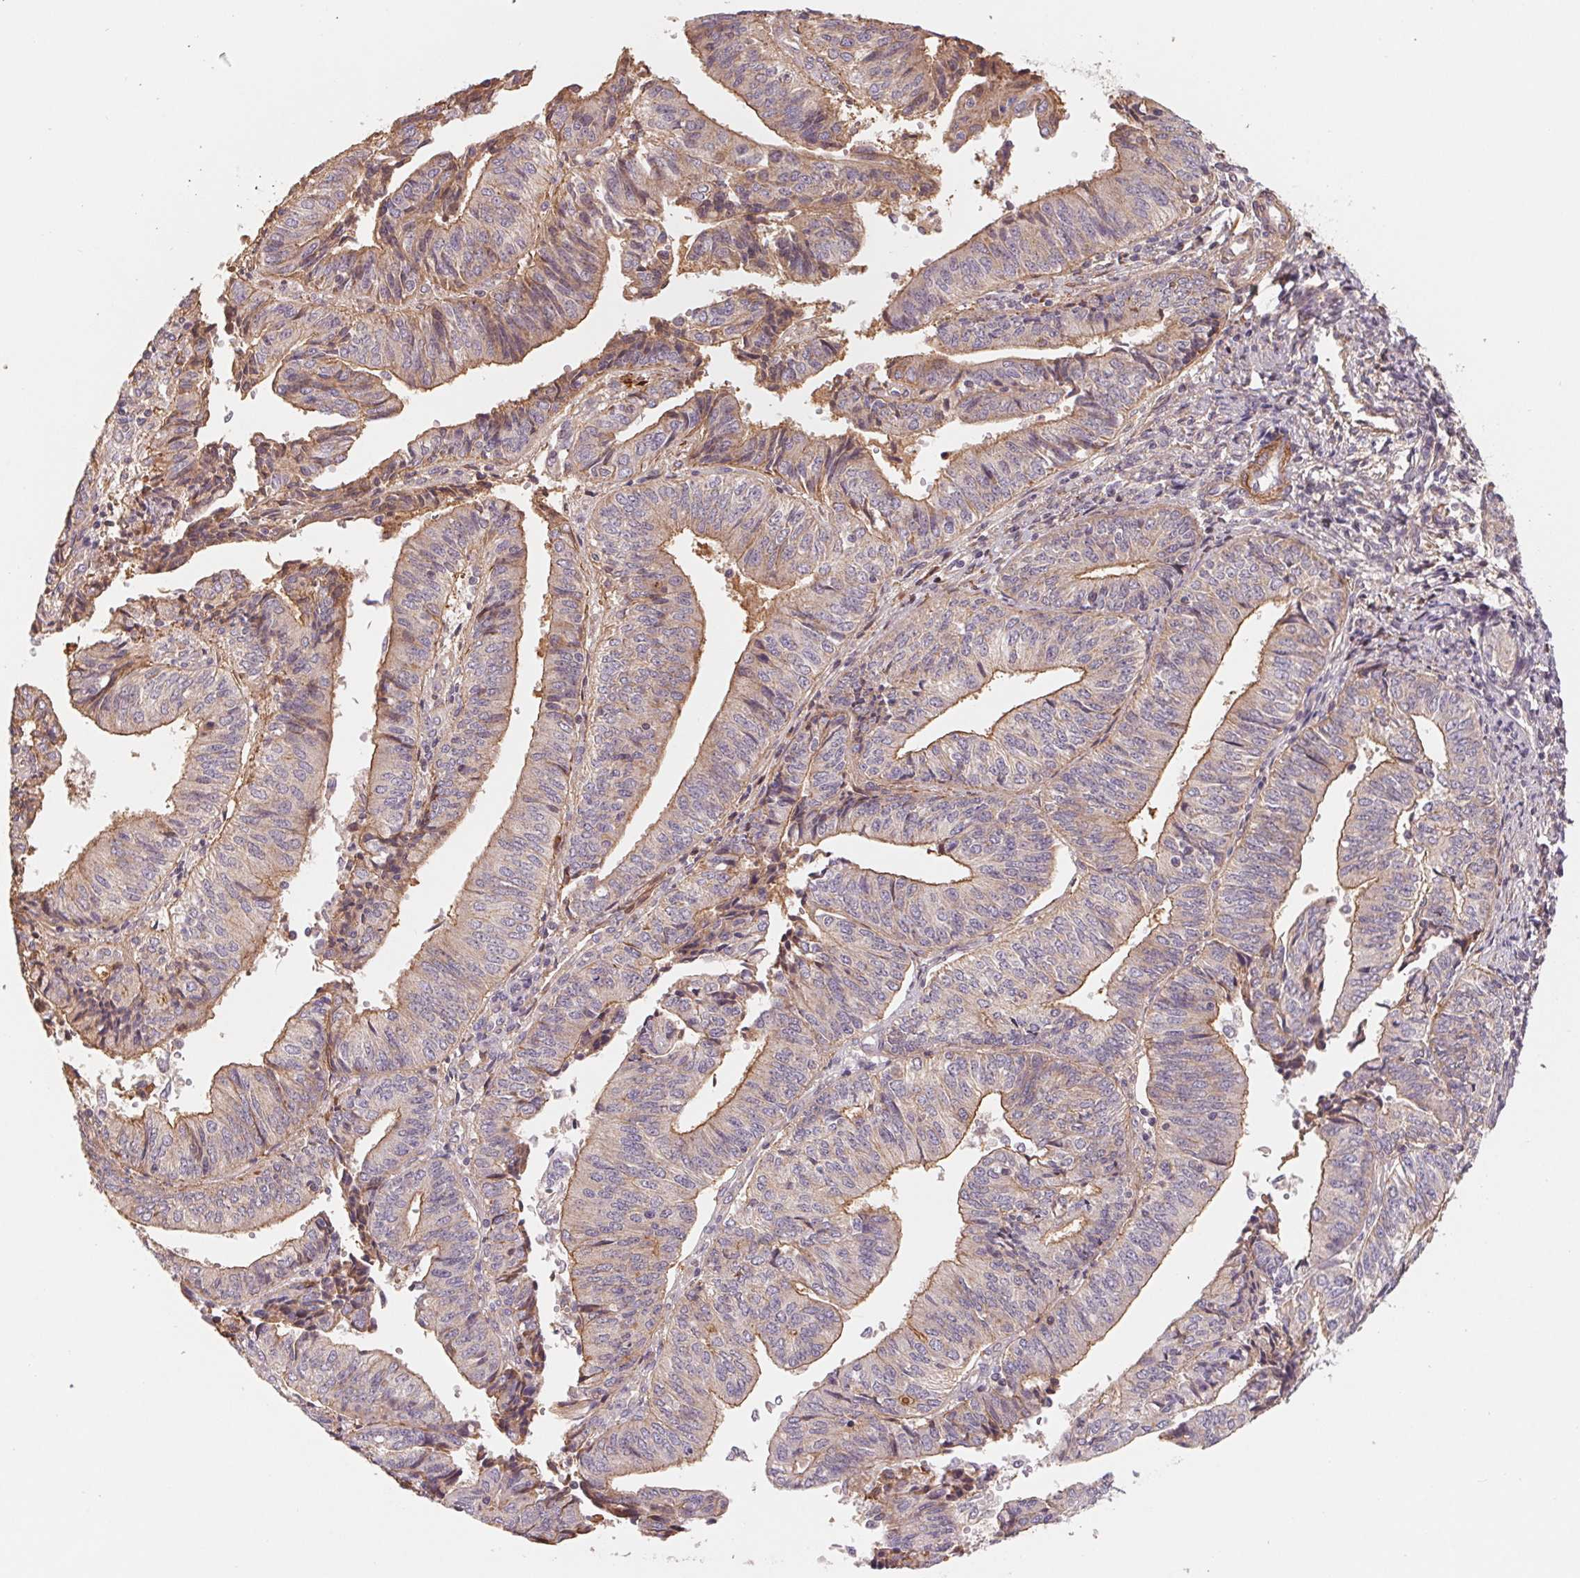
{"staining": {"intensity": "moderate", "quantity": "25%-75%", "location": "cytoplasmic/membranous"}, "tissue": "endometrial cancer", "cell_type": "Tumor cells", "image_type": "cancer", "snomed": [{"axis": "morphology", "description": "Adenocarcinoma, NOS"}, {"axis": "topography", "description": "Endometrium"}], "caption": "Approximately 25%-75% of tumor cells in human adenocarcinoma (endometrial) display moderate cytoplasmic/membranous protein positivity as visualized by brown immunohistochemical staining.", "gene": "CCDC112", "patient": {"sex": "female", "age": 58}}